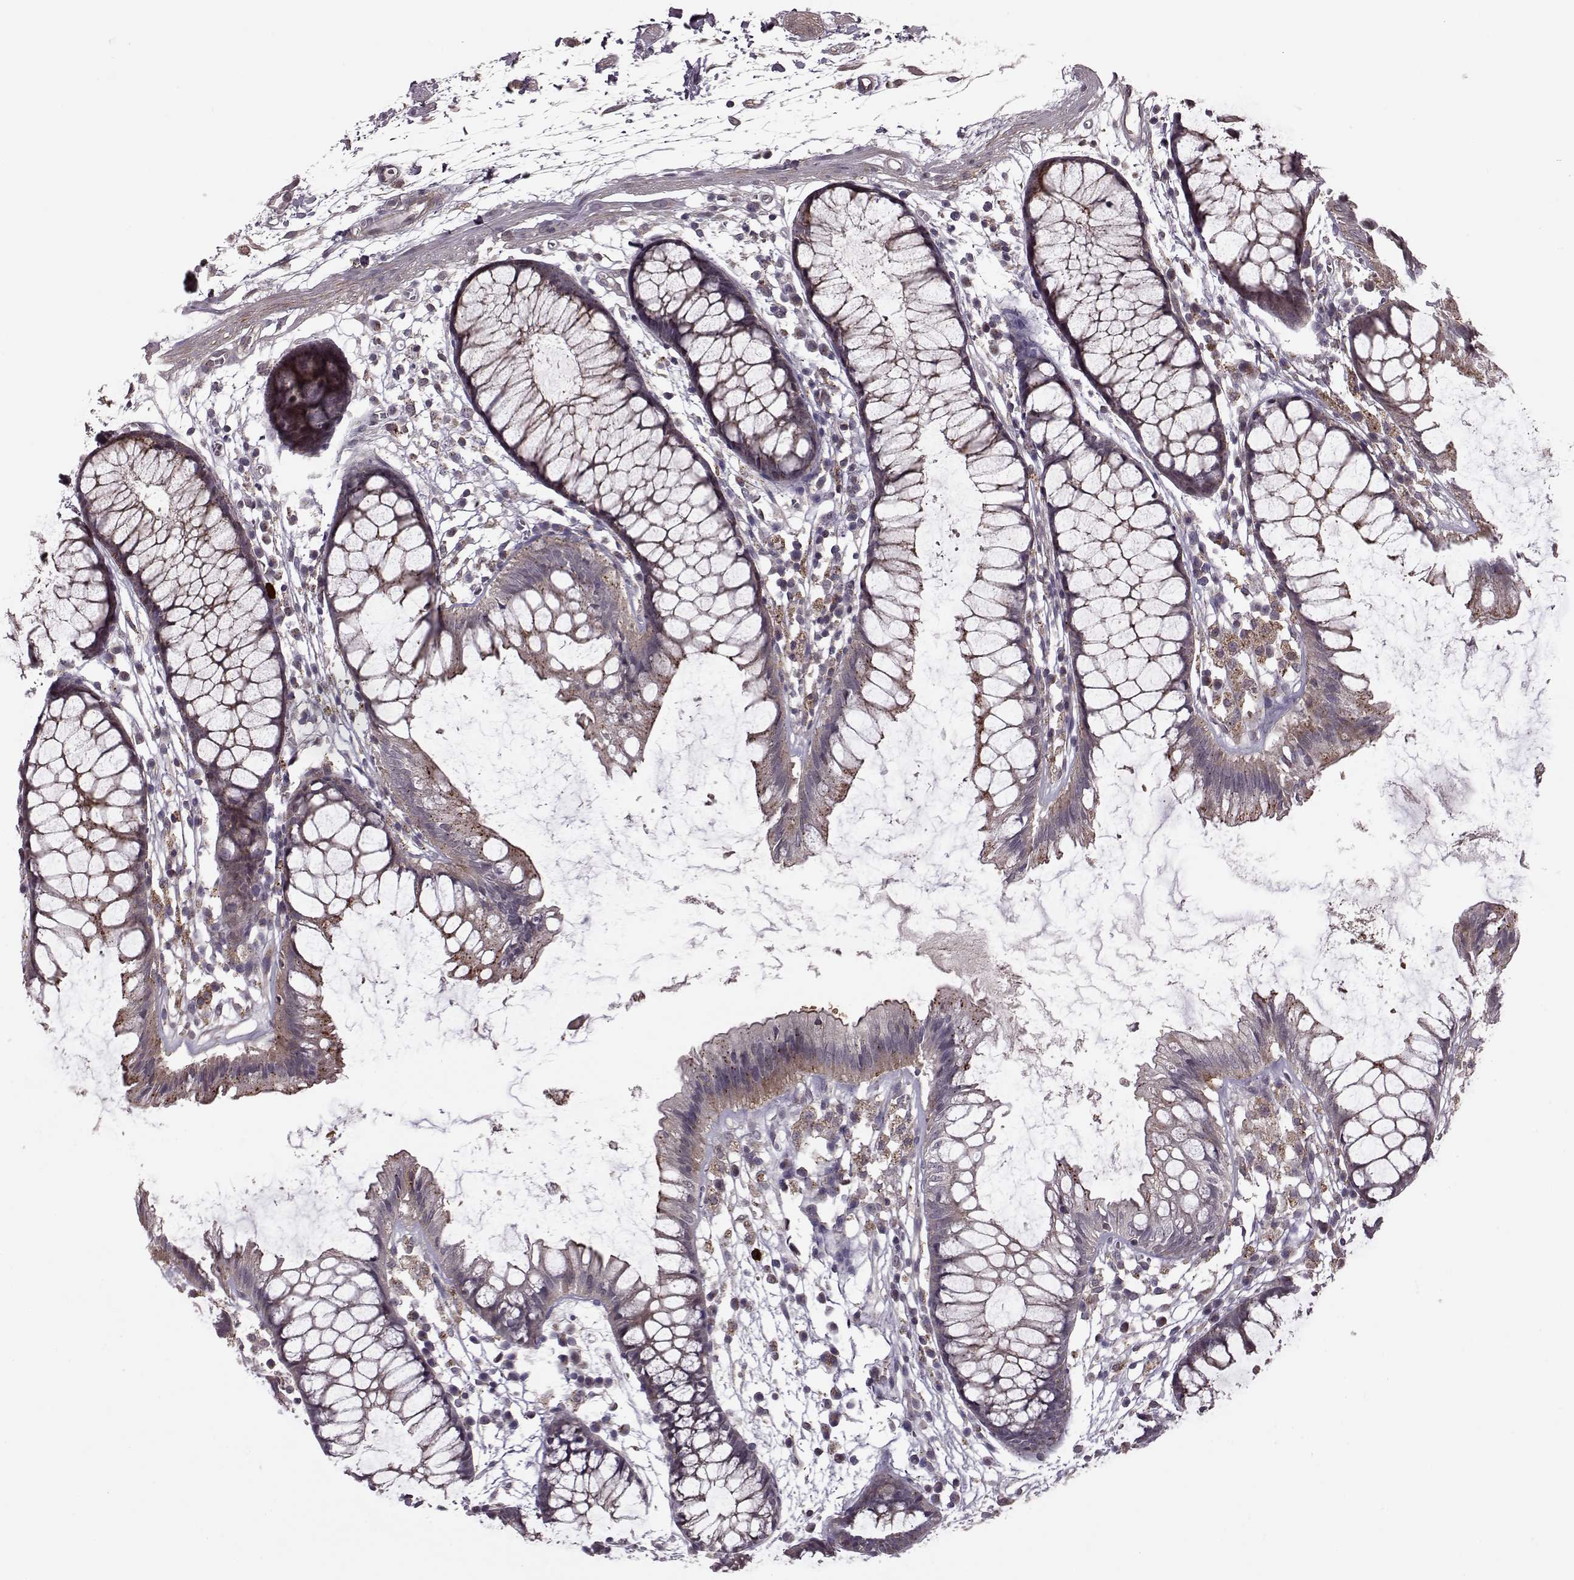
{"staining": {"intensity": "negative", "quantity": "none", "location": "none"}, "tissue": "colon", "cell_type": "Endothelial cells", "image_type": "normal", "snomed": [{"axis": "morphology", "description": "Normal tissue, NOS"}, {"axis": "morphology", "description": "Adenocarcinoma, NOS"}, {"axis": "topography", "description": "Colon"}], "caption": "Protein analysis of normal colon shows no significant positivity in endothelial cells.", "gene": "FNIP2", "patient": {"sex": "male", "age": 65}}